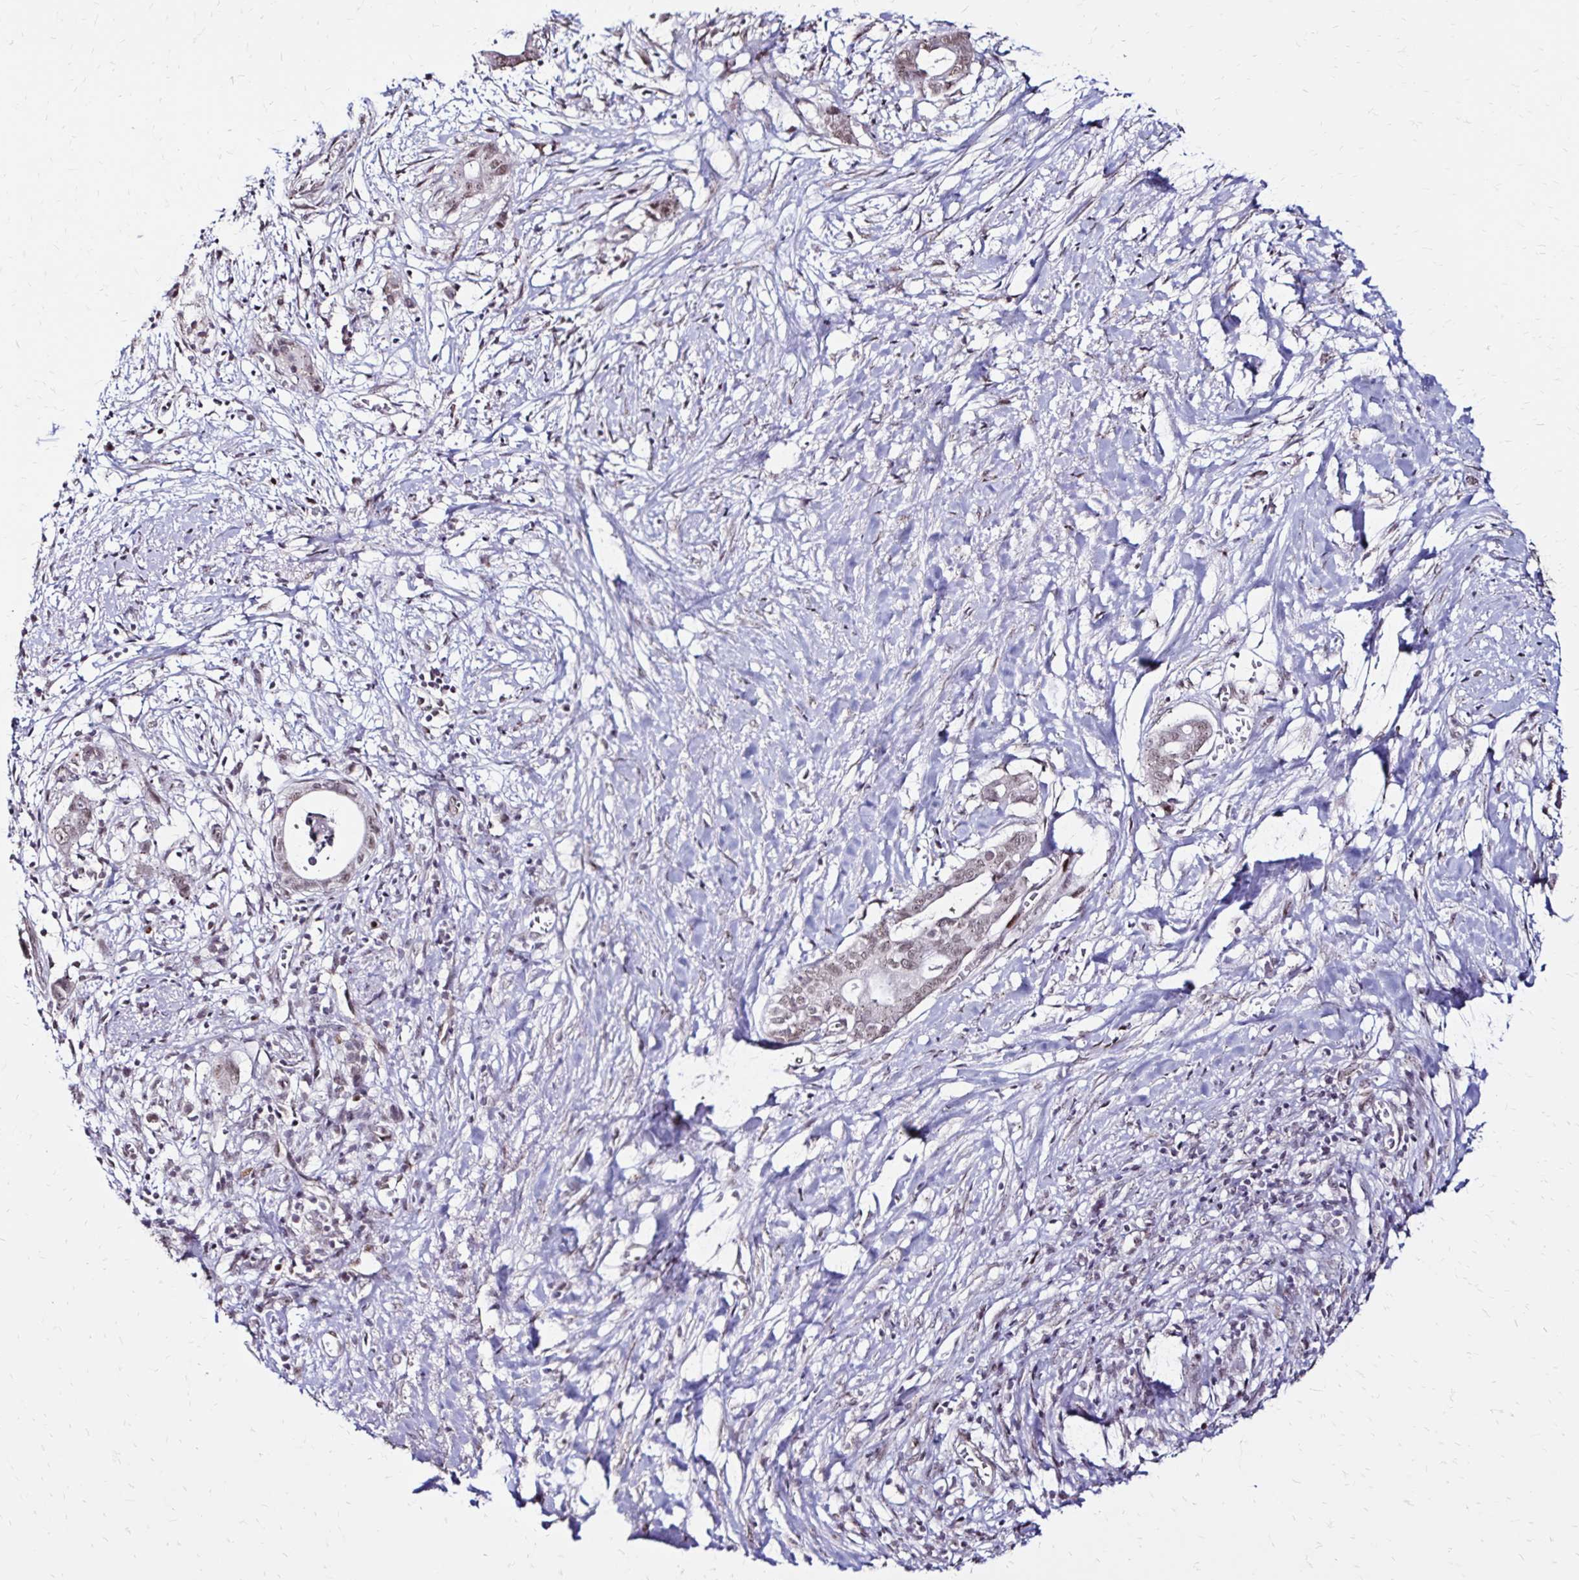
{"staining": {"intensity": "weak", "quantity": ">75%", "location": "nuclear"}, "tissue": "pancreatic cancer", "cell_type": "Tumor cells", "image_type": "cancer", "snomed": [{"axis": "morphology", "description": "Adenocarcinoma, NOS"}, {"axis": "topography", "description": "Pancreas"}], "caption": "The histopathology image reveals staining of pancreatic cancer (adenocarcinoma), revealing weak nuclear protein staining (brown color) within tumor cells. Nuclei are stained in blue.", "gene": "TOB1", "patient": {"sex": "male", "age": 61}}